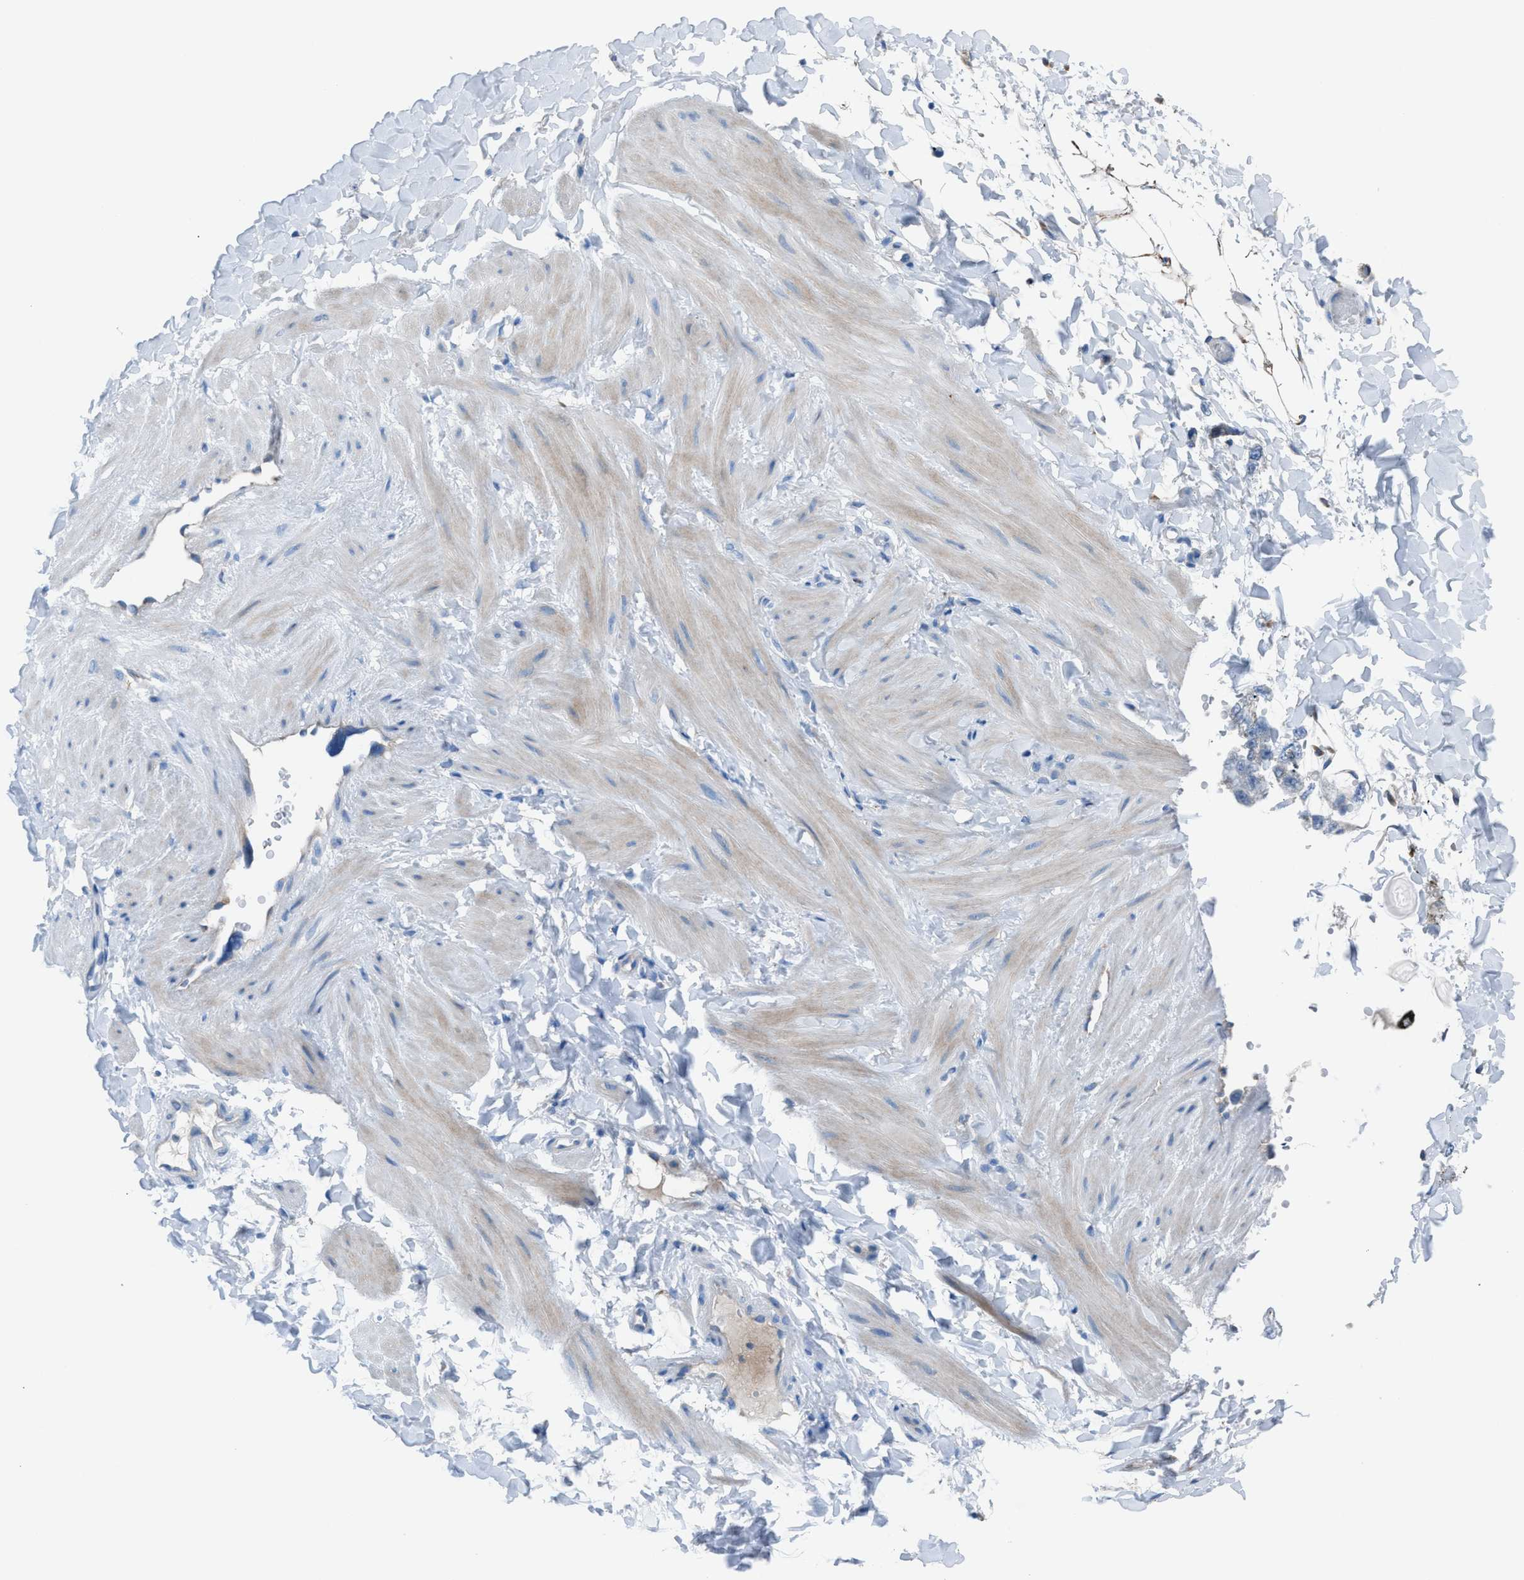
{"staining": {"intensity": "moderate", "quantity": ">75%", "location": "cytoplasmic/membranous"}, "tissue": "adipose tissue", "cell_type": "Adipocytes", "image_type": "normal", "snomed": [{"axis": "morphology", "description": "Normal tissue, NOS"}, {"axis": "topography", "description": "Adipose tissue"}, {"axis": "topography", "description": "Vascular tissue"}, {"axis": "topography", "description": "Peripheral nerve tissue"}], "caption": "About >75% of adipocytes in normal adipose tissue show moderate cytoplasmic/membranous protein expression as visualized by brown immunohistochemical staining.", "gene": "CD1B", "patient": {"sex": "male", "age": 25}}